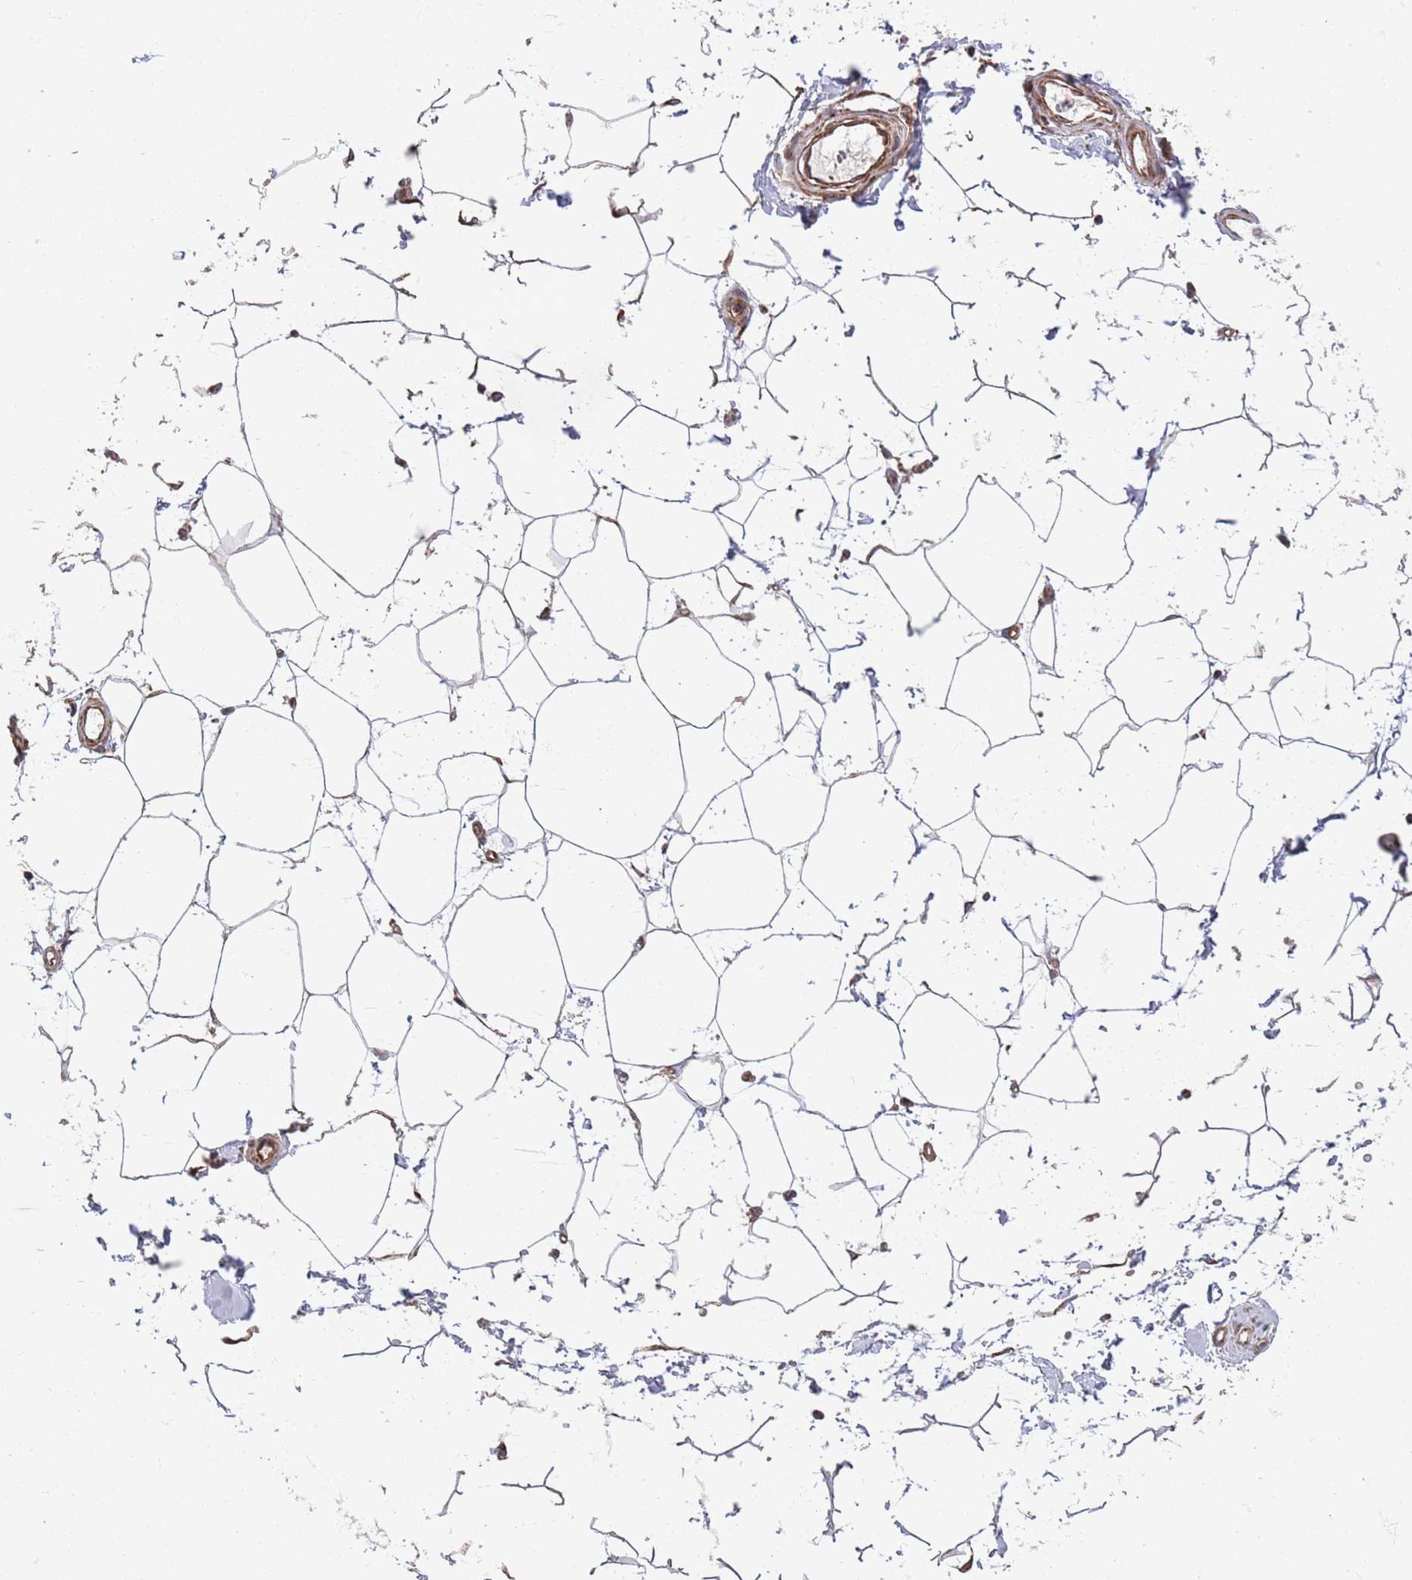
{"staining": {"intensity": "weak", "quantity": ">75%", "location": "cytoplasmic/membranous"}, "tissue": "adipose tissue", "cell_type": "Adipocytes", "image_type": "normal", "snomed": [{"axis": "morphology", "description": "Normal tissue, NOS"}, {"axis": "topography", "description": "Soft tissue"}, {"axis": "topography", "description": "Adipose tissue"}, {"axis": "topography", "description": "Vascular tissue"}, {"axis": "topography", "description": "Peripheral nerve tissue"}], "caption": "IHC staining of normal adipose tissue, which displays low levels of weak cytoplasmic/membranous expression in approximately >75% of adipocytes indicating weak cytoplasmic/membranous protein expression. The staining was performed using DAB (3,3'-diaminobenzidine) (brown) for protein detection and nuclei were counterstained in hematoxylin (blue).", "gene": "ATP5PD", "patient": {"sex": "male", "age": 74}}